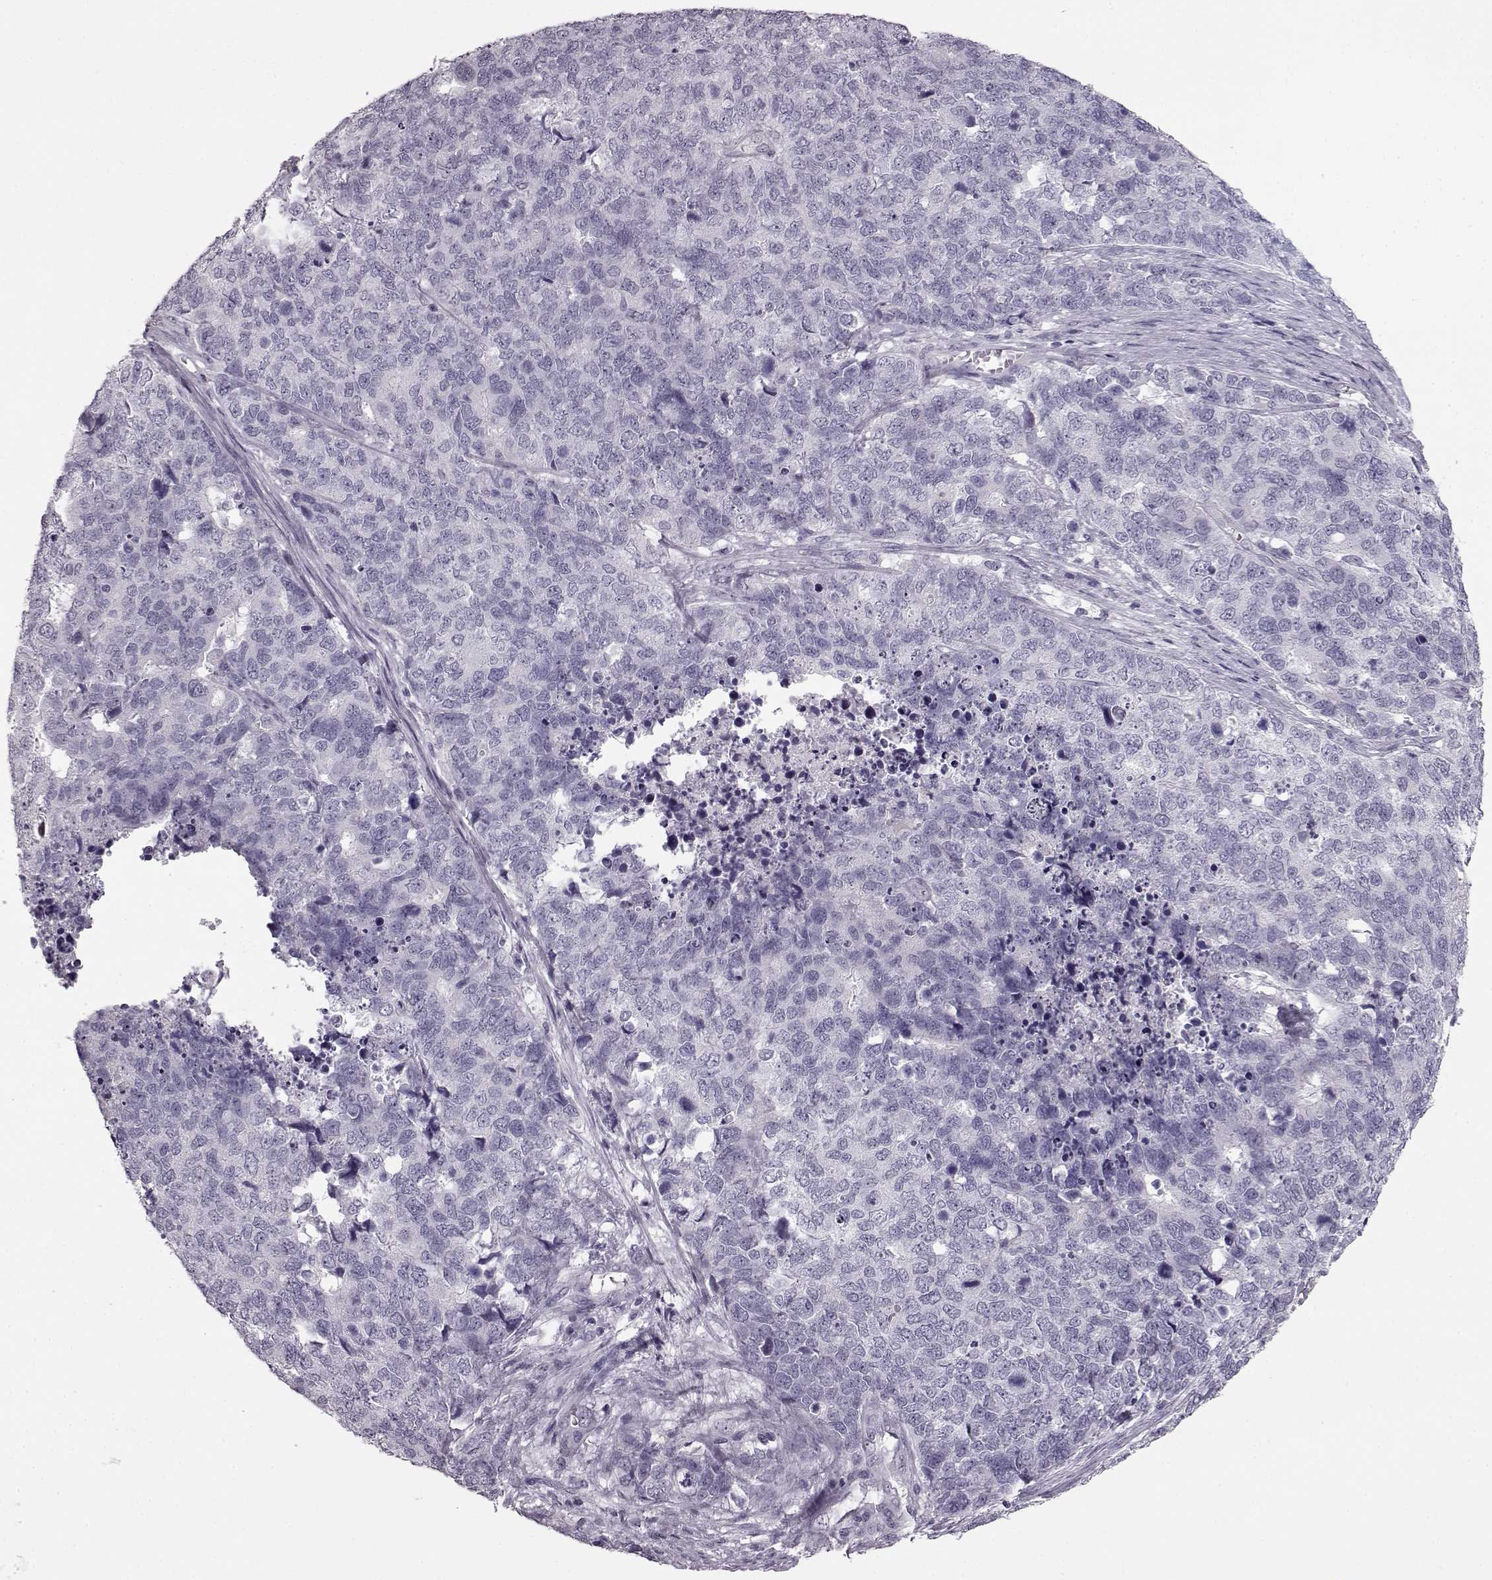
{"staining": {"intensity": "negative", "quantity": "none", "location": "none"}, "tissue": "cervical cancer", "cell_type": "Tumor cells", "image_type": "cancer", "snomed": [{"axis": "morphology", "description": "Squamous cell carcinoma, NOS"}, {"axis": "topography", "description": "Cervix"}], "caption": "DAB (3,3'-diaminobenzidine) immunohistochemical staining of squamous cell carcinoma (cervical) shows no significant positivity in tumor cells.", "gene": "PRPH2", "patient": {"sex": "female", "age": 63}}